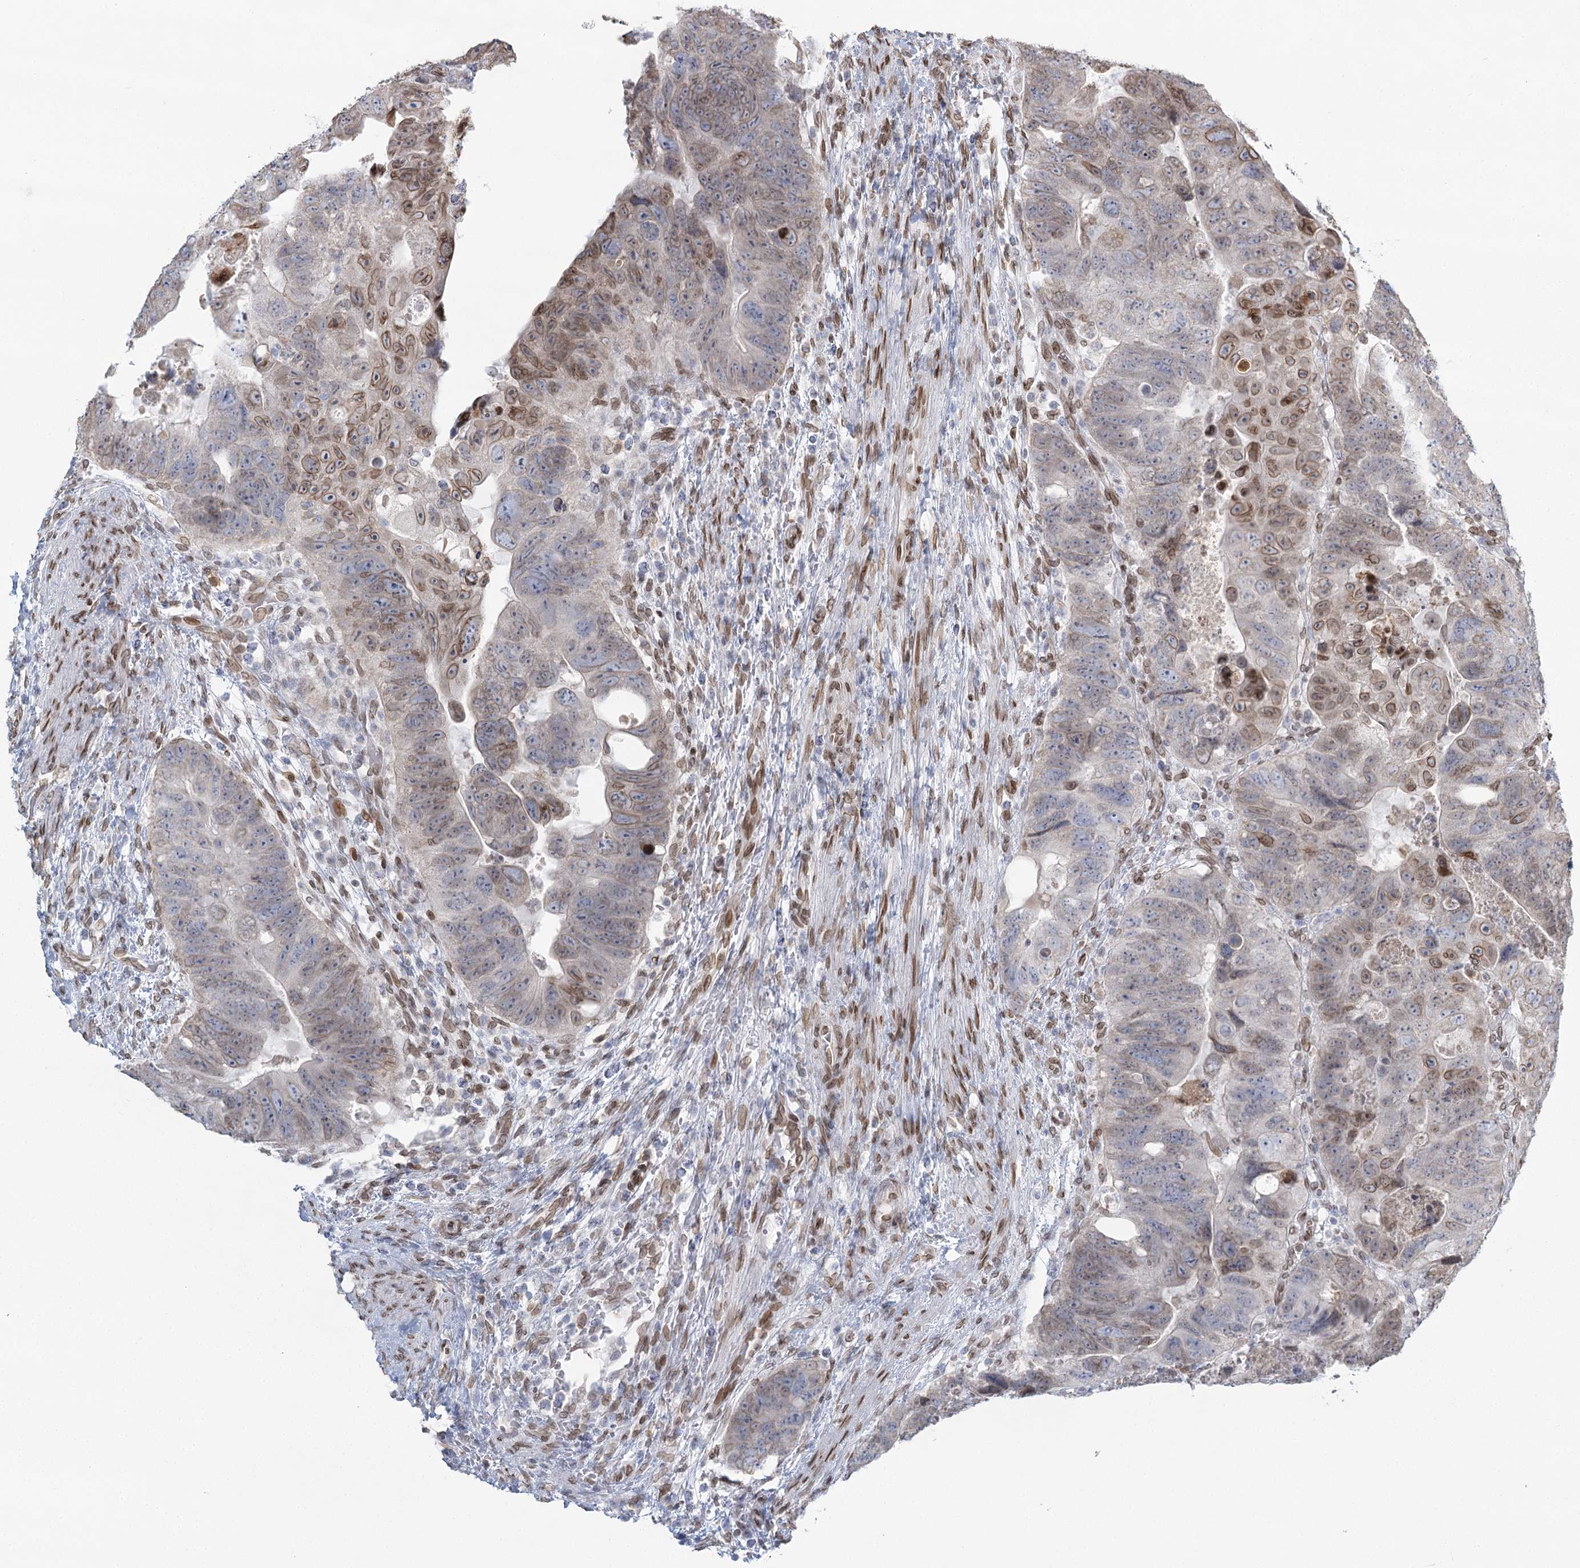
{"staining": {"intensity": "moderate", "quantity": "<25%", "location": "nuclear"}, "tissue": "colorectal cancer", "cell_type": "Tumor cells", "image_type": "cancer", "snomed": [{"axis": "morphology", "description": "Adenocarcinoma, NOS"}, {"axis": "topography", "description": "Rectum"}], "caption": "Immunohistochemical staining of colorectal cancer (adenocarcinoma) displays low levels of moderate nuclear protein expression in approximately <25% of tumor cells.", "gene": "VWA5A", "patient": {"sex": "male", "age": 59}}